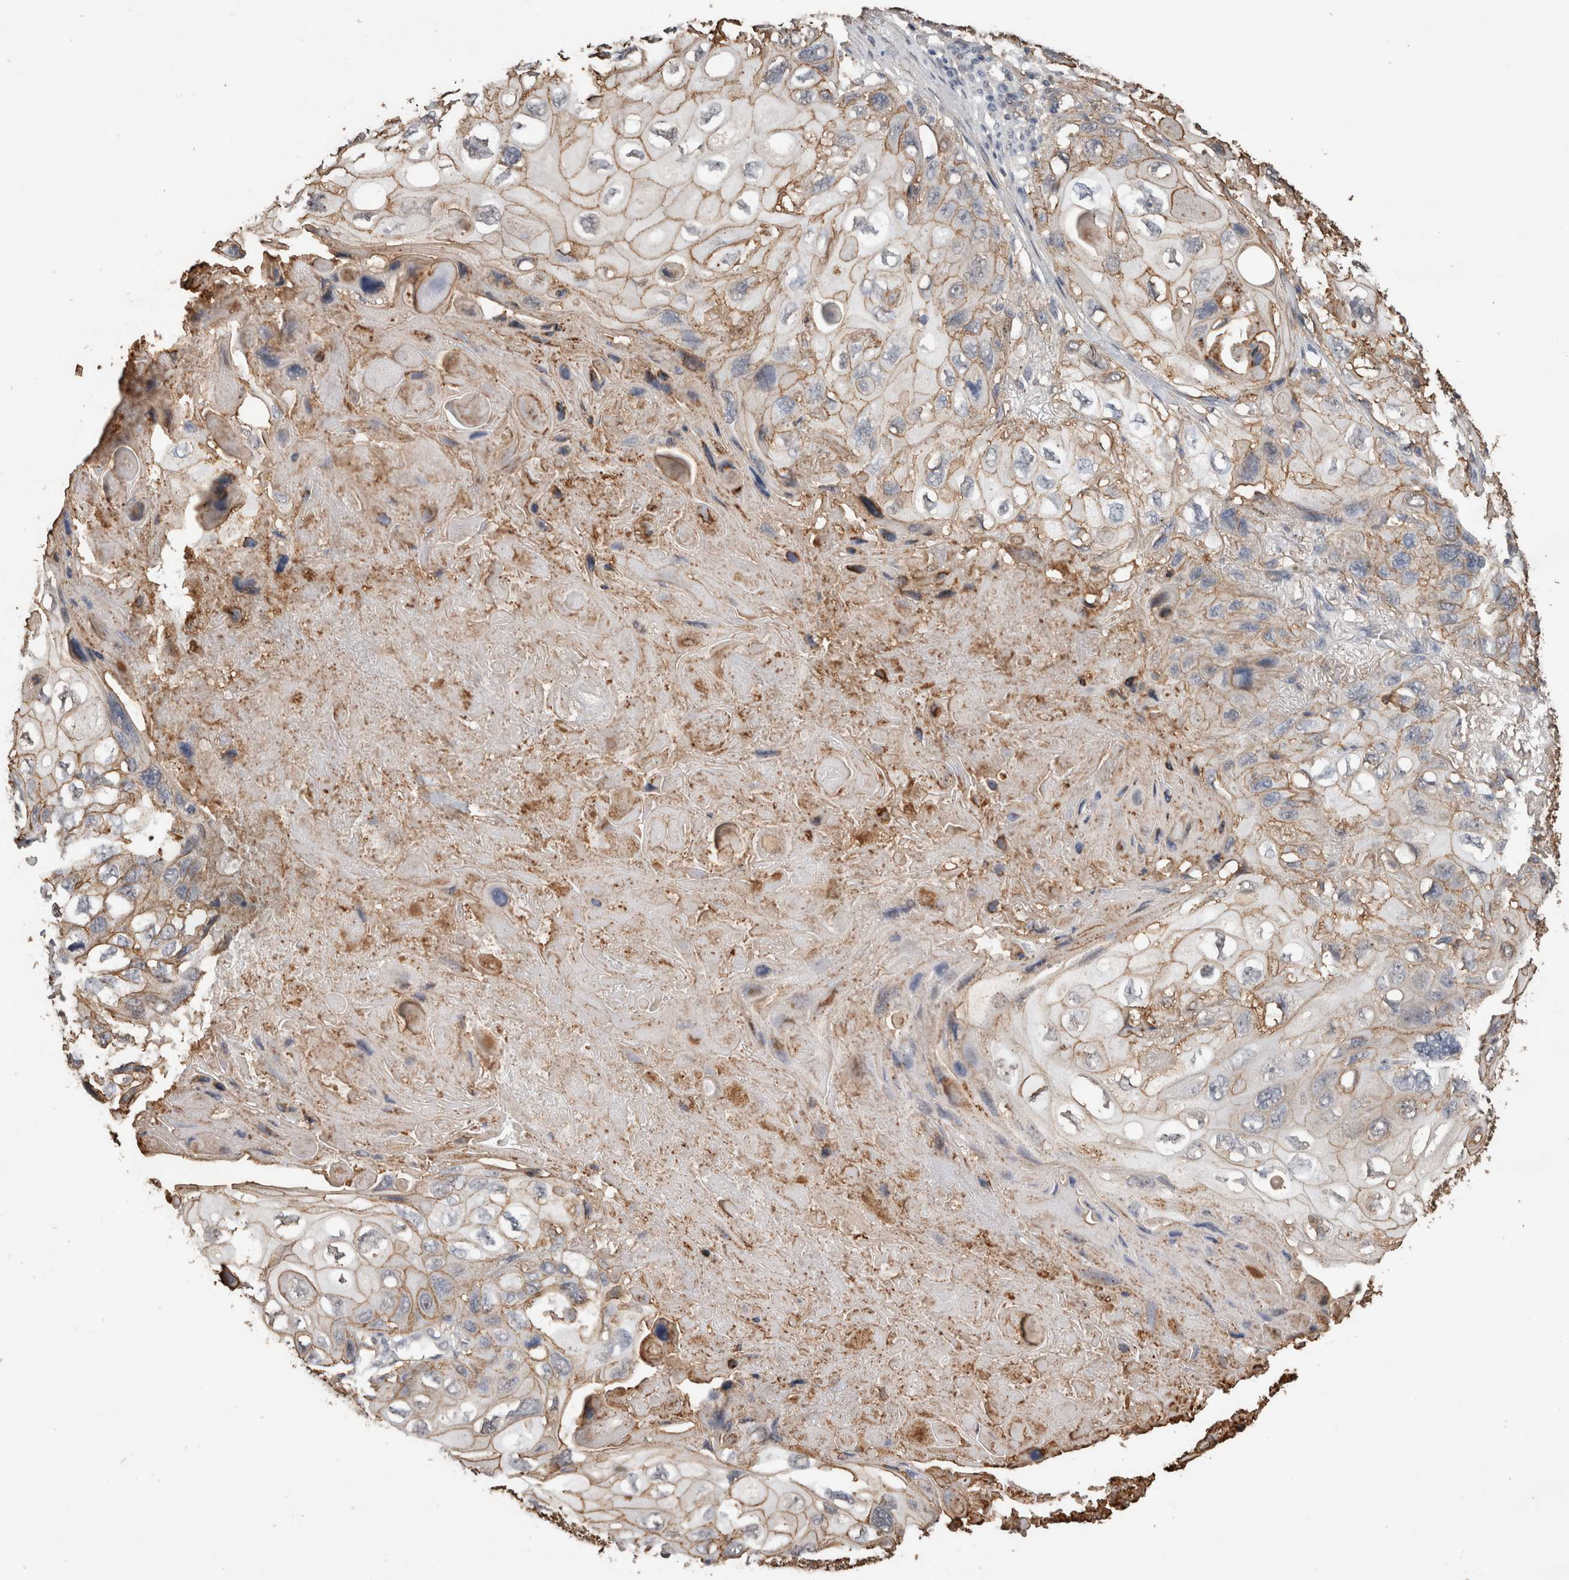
{"staining": {"intensity": "weak", "quantity": ">75%", "location": "cytoplasmic/membranous"}, "tissue": "lung cancer", "cell_type": "Tumor cells", "image_type": "cancer", "snomed": [{"axis": "morphology", "description": "Squamous cell carcinoma, NOS"}, {"axis": "topography", "description": "Lung"}], "caption": "Brown immunohistochemical staining in squamous cell carcinoma (lung) demonstrates weak cytoplasmic/membranous positivity in about >75% of tumor cells.", "gene": "S100A10", "patient": {"sex": "female", "age": 73}}